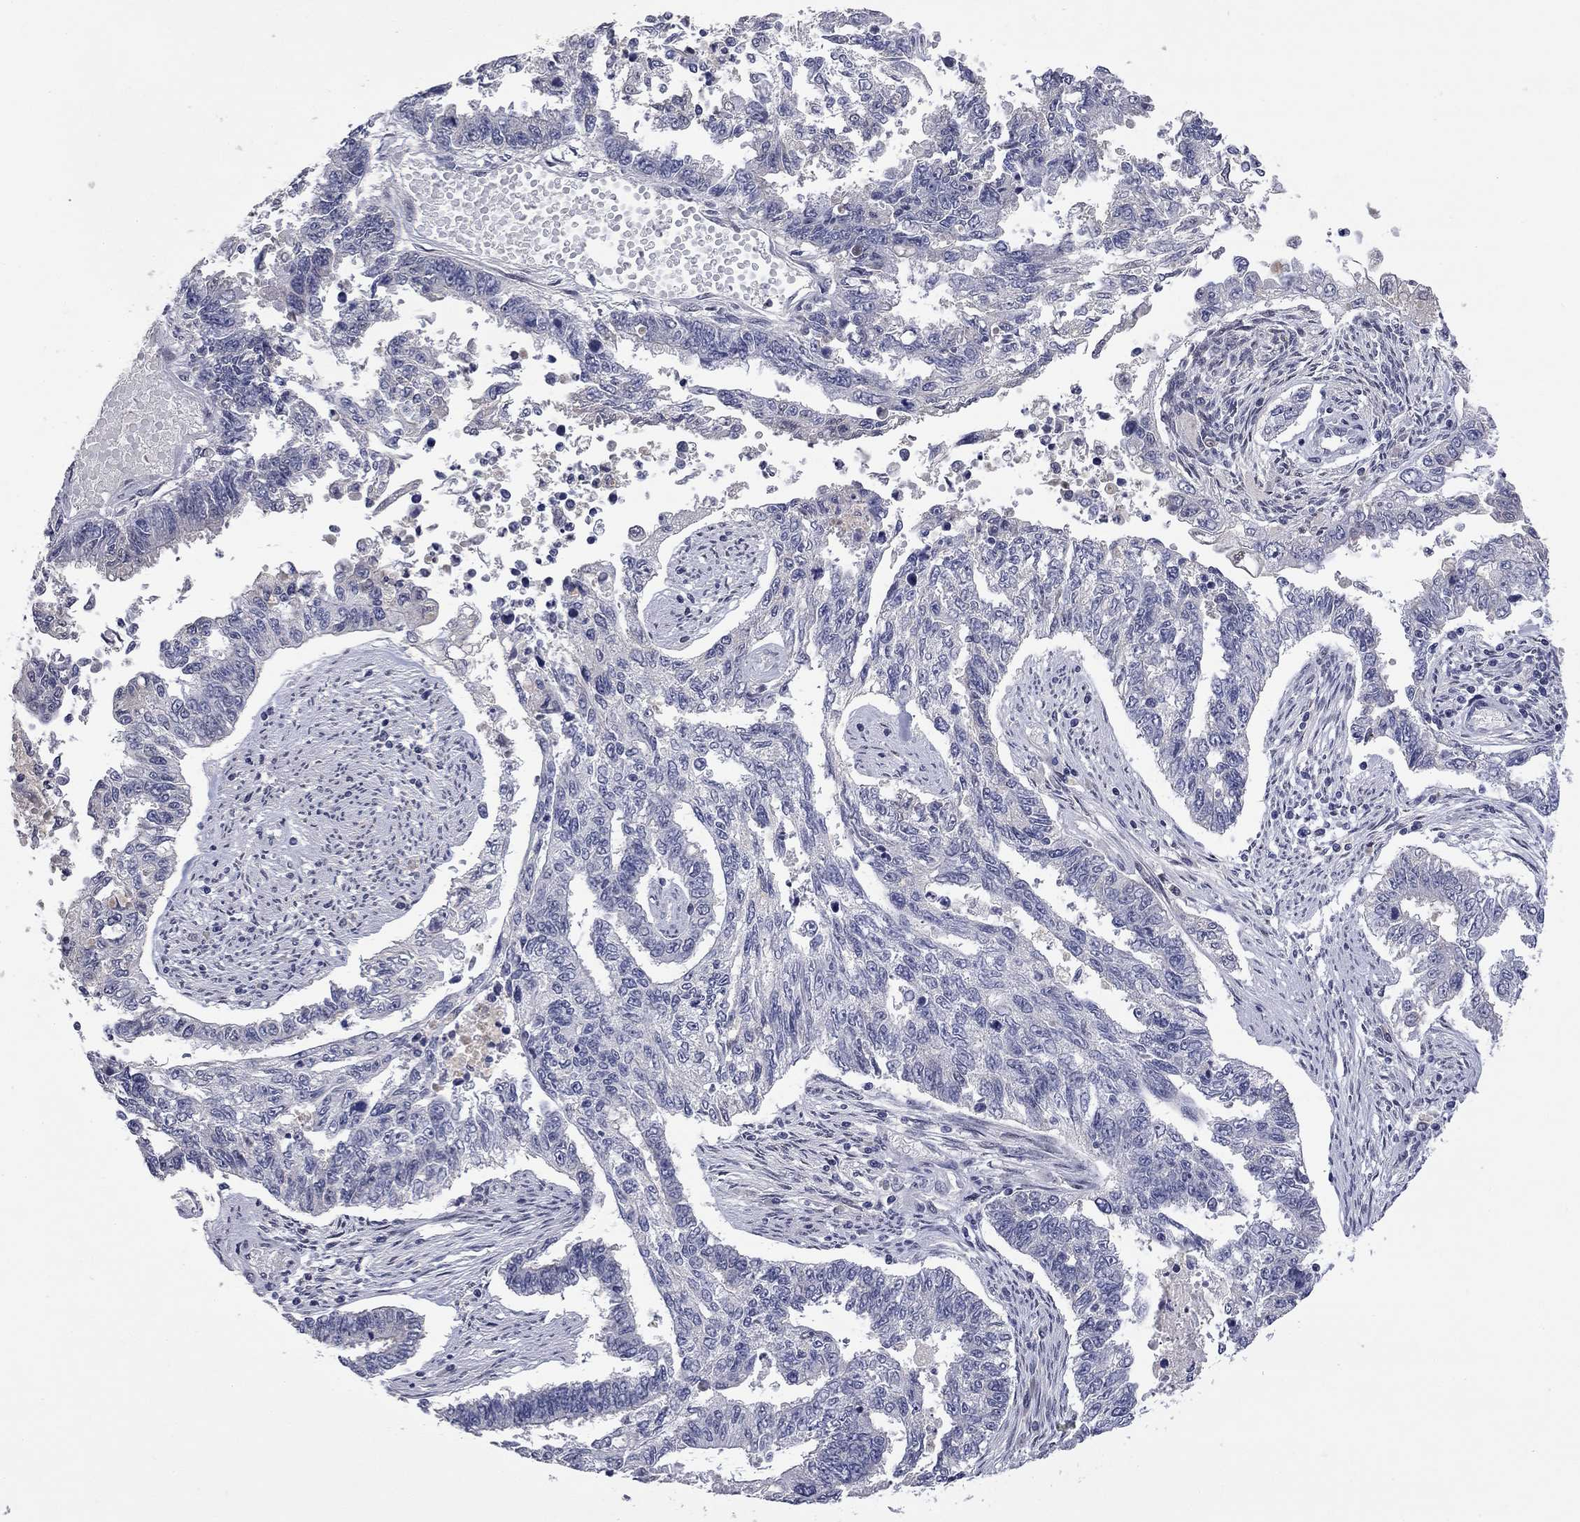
{"staining": {"intensity": "negative", "quantity": "none", "location": "none"}, "tissue": "endometrial cancer", "cell_type": "Tumor cells", "image_type": "cancer", "snomed": [{"axis": "morphology", "description": "Adenocarcinoma, NOS"}, {"axis": "topography", "description": "Uterus"}], "caption": "An immunohistochemistry photomicrograph of endometrial adenocarcinoma is shown. There is no staining in tumor cells of endometrial adenocarcinoma.", "gene": "SLC51A", "patient": {"sex": "female", "age": 59}}